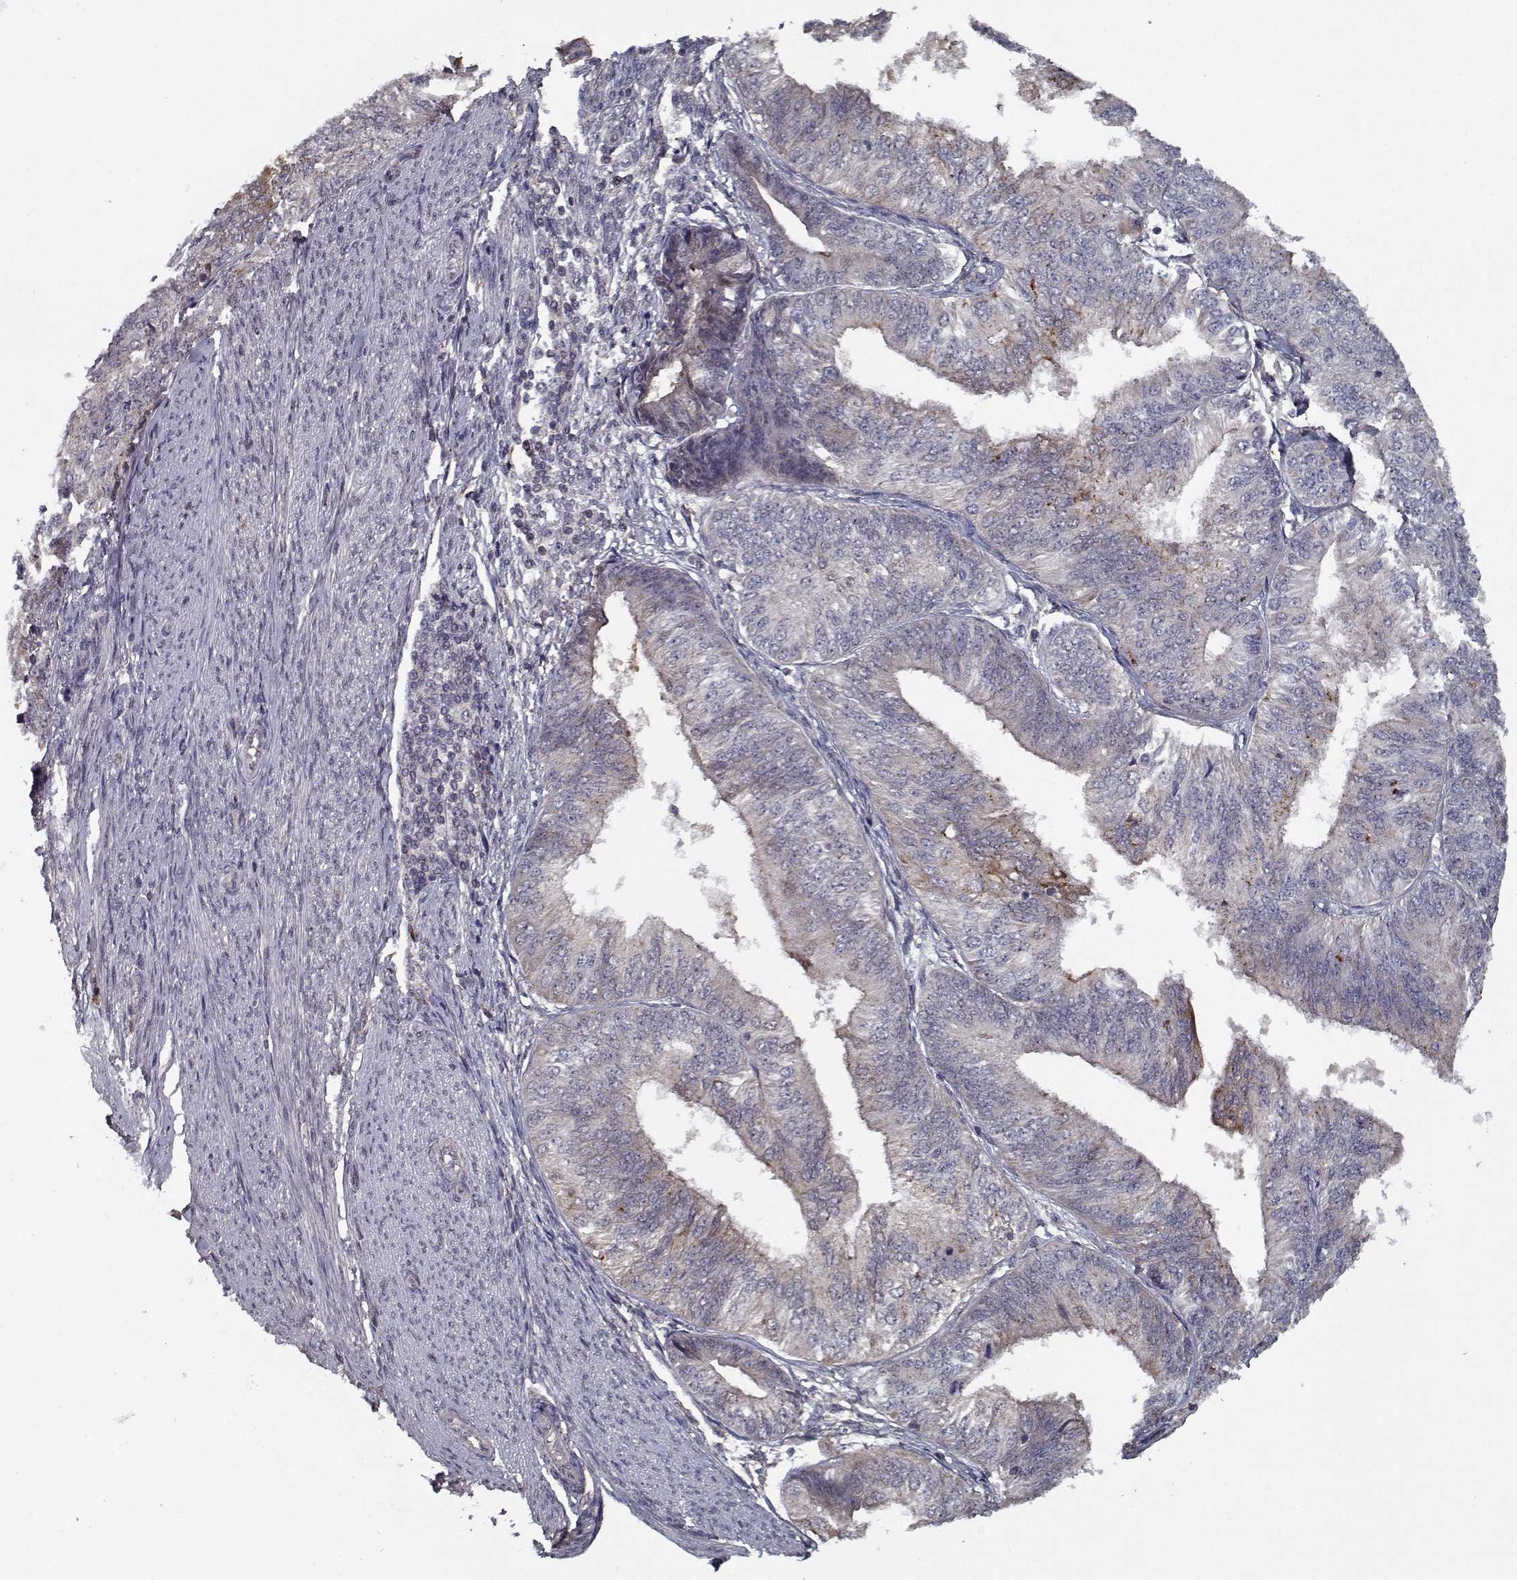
{"staining": {"intensity": "moderate", "quantity": "<25%", "location": "cytoplasmic/membranous"}, "tissue": "endometrial cancer", "cell_type": "Tumor cells", "image_type": "cancer", "snomed": [{"axis": "morphology", "description": "Adenocarcinoma, NOS"}, {"axis": "topography", "description": "Endometrium"}], "caption": "High-magnification brightfield microscopy of endometrial adenocarcinoma stained with DAB (brown) and counterstained with hematoxylin (blue). tumor cells exhibit moderate cytoplasmic/membranous staining is appreciated in approximately<25% of cells. The protein is shown in brown color, while the nuclei are stained blue.", "gene": "NLK", "patient": {"sex": "female", "age": 58}}